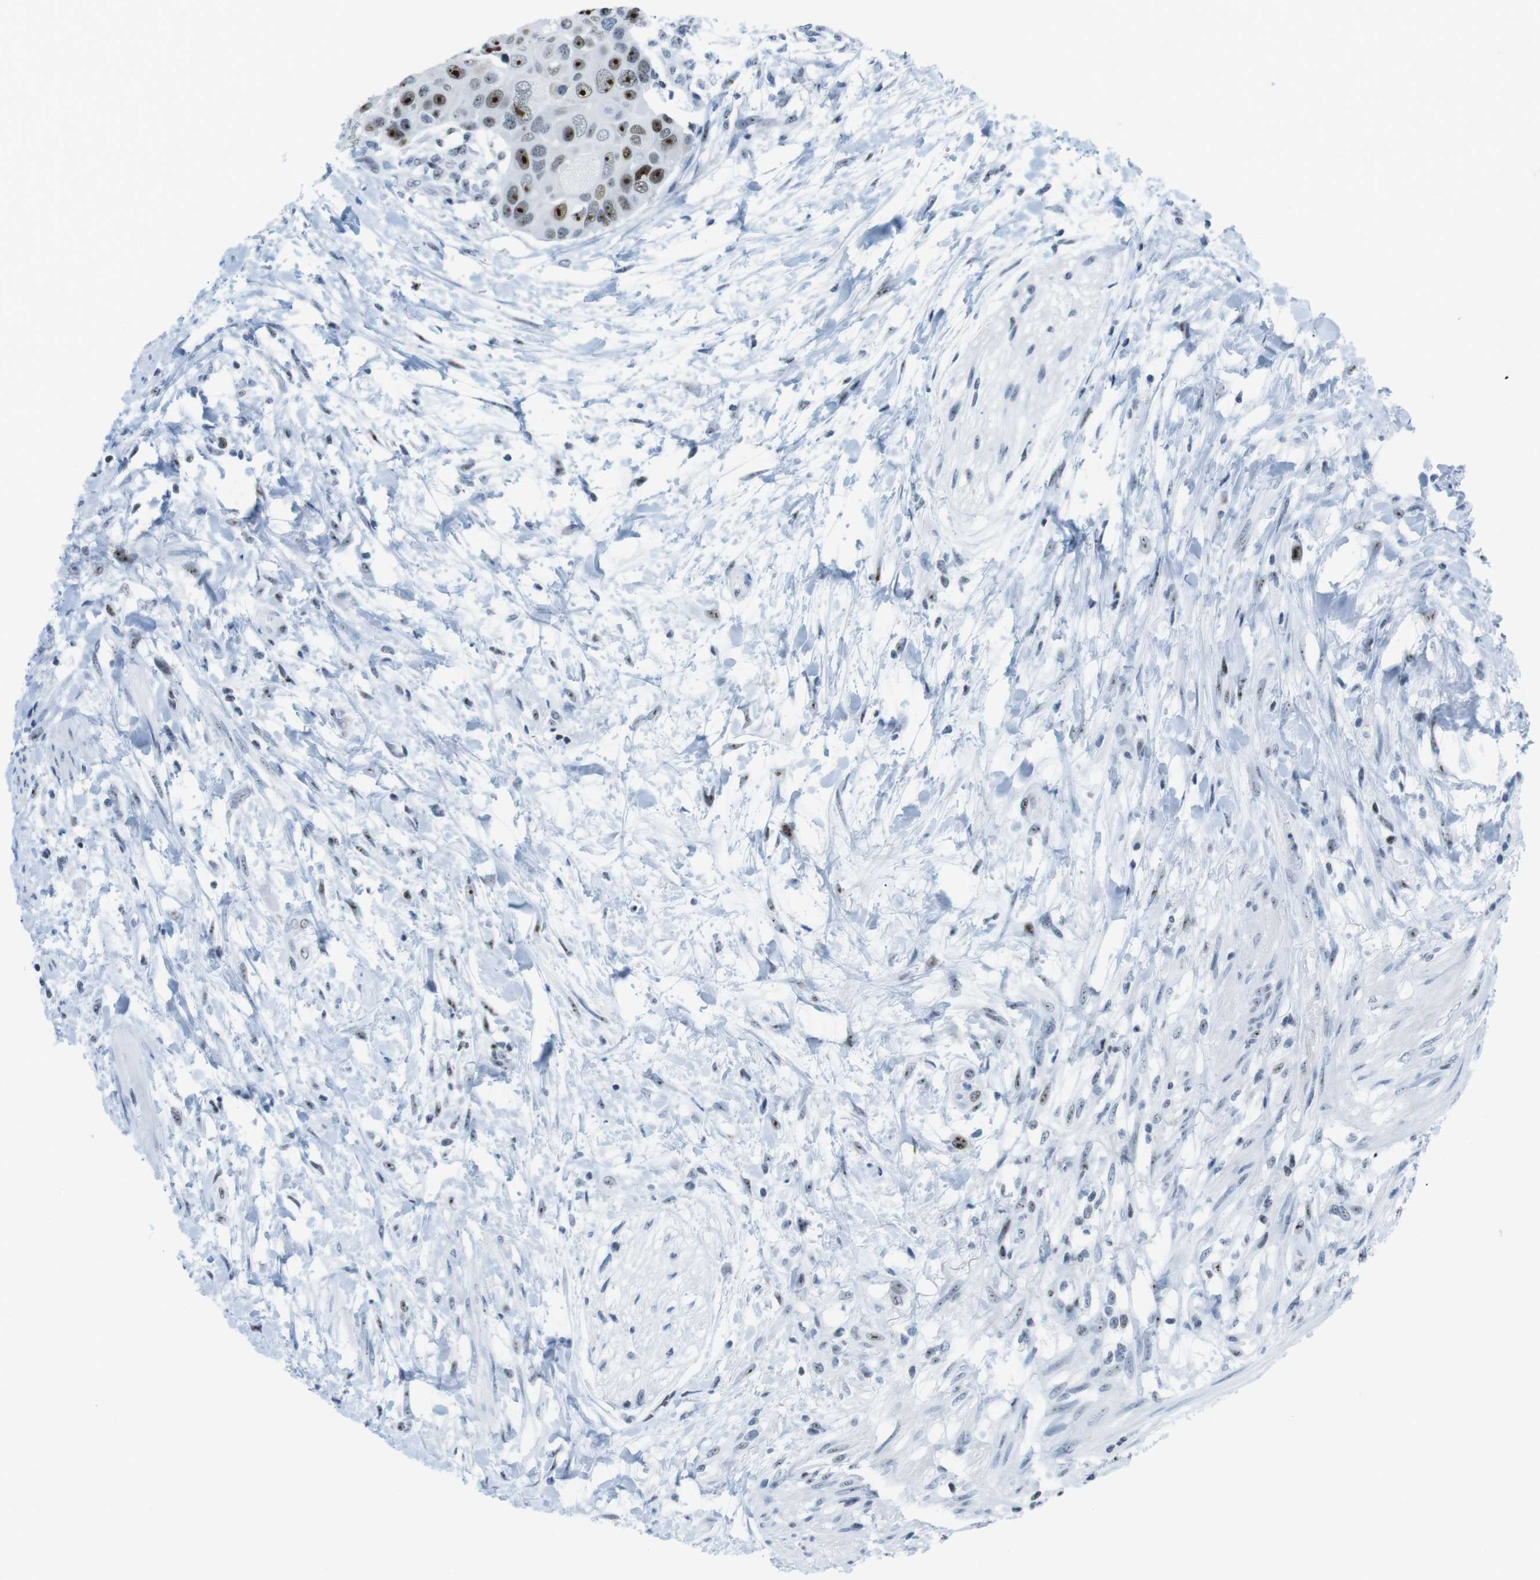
{"staining": {"intensity": "strong", "quantity": ">75%", "location": "nuclear"}, "tissue": "colorectal cancer", "cell_type": "Tumor cells", "image_type": "cancer", "snomed": [{"axis": "morphology", "description": "Adenocarcinoma, NOS"}, {"axis": "topography", "description": "Rectum"}], "caption": "The histopathology image exhibits staining of colorectal cancer, revealing strong nuclear protein expression (brown color) within tumor cells.", "gene": "NIFK", "patient": {"sex": "male", "age": 51}}